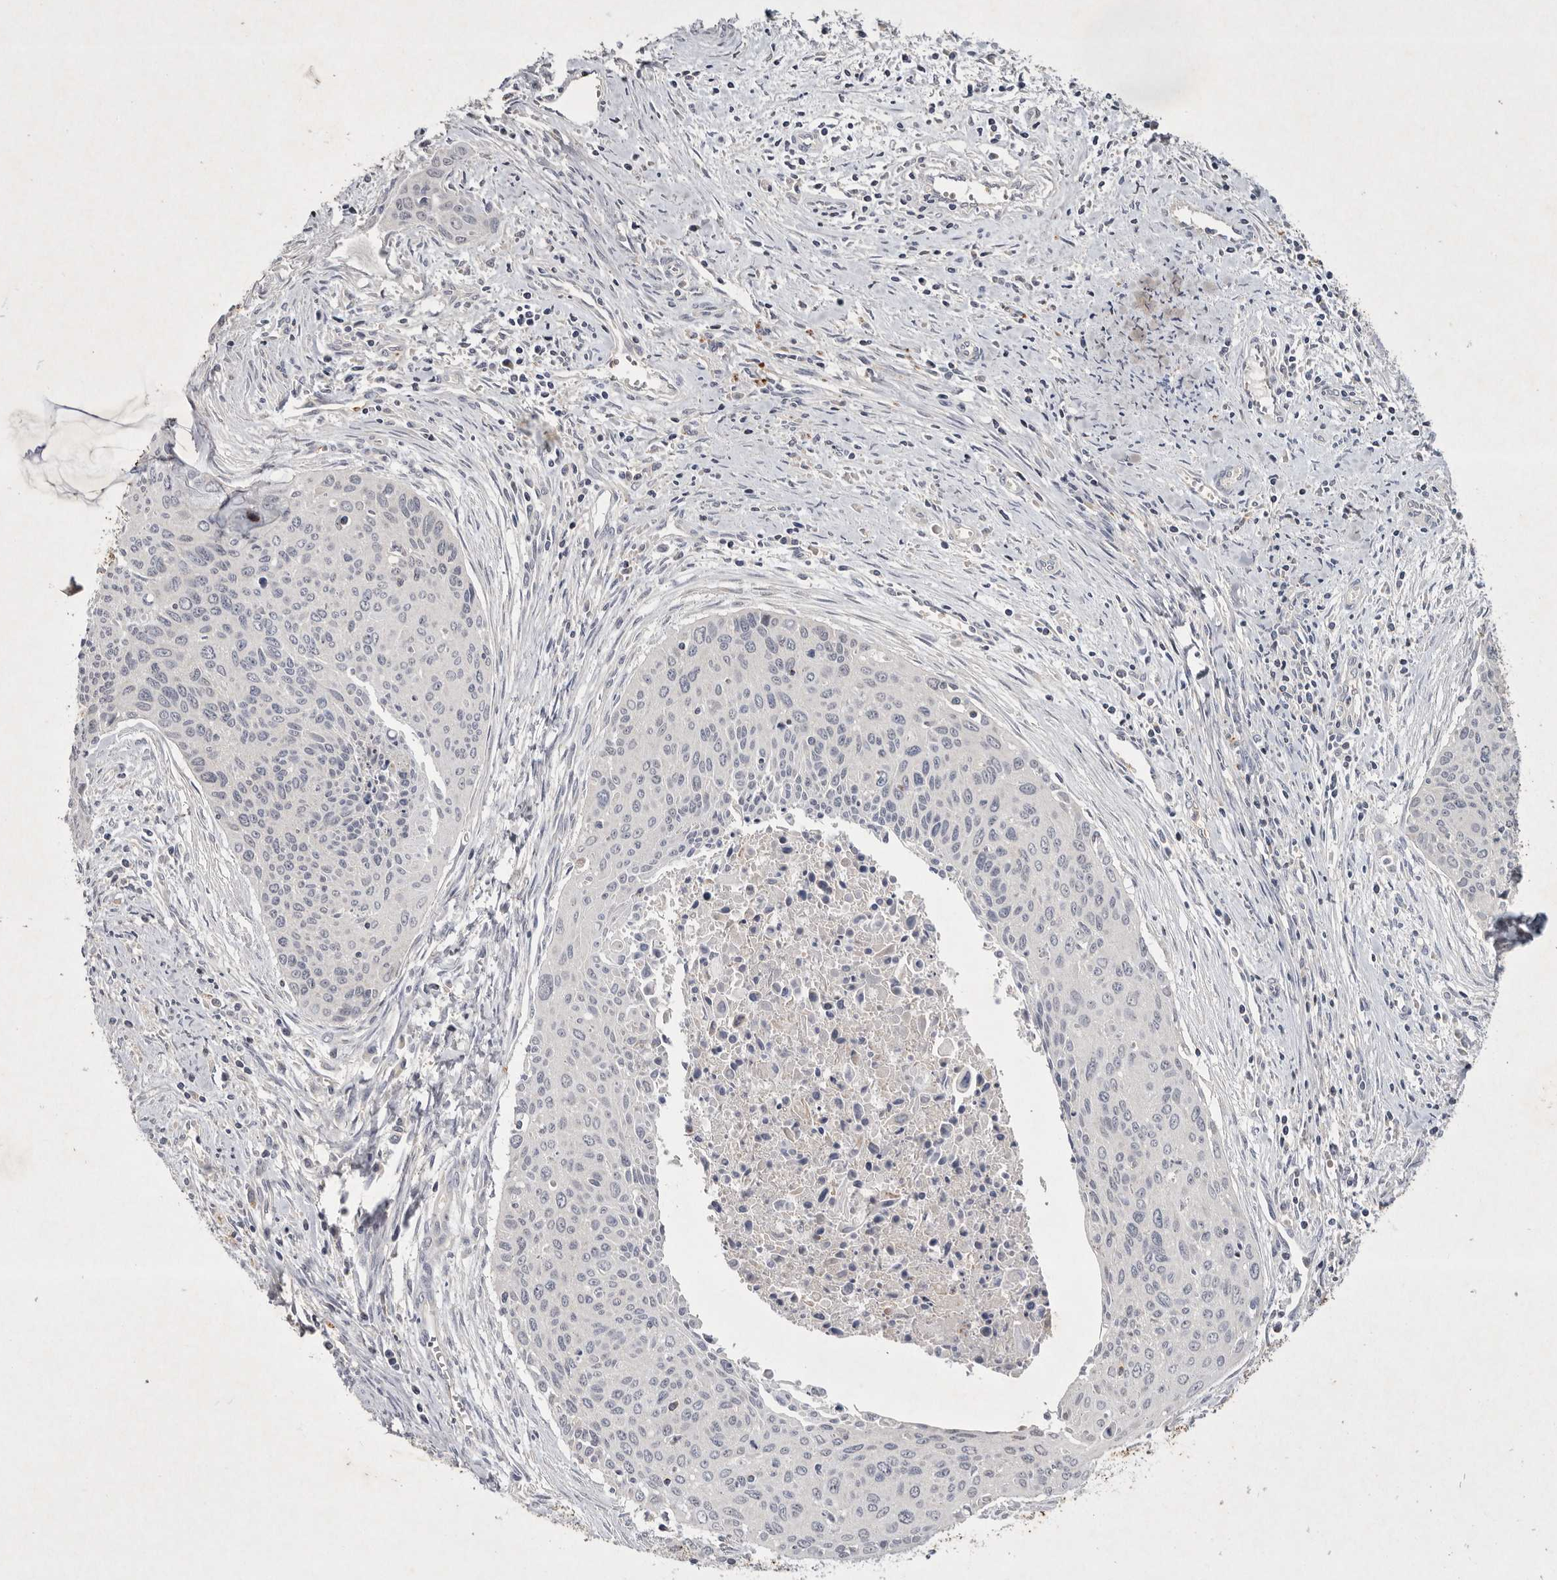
{"staining": {"intensity": "negative", "quantity": "none", "location": "none"}, "tissue": "cervical cancer", "cell_type": "Tumor cells", "image_type": "cancer", "snomed": [{"axis": "morphology", "description": "Squamous cell carcinoma, NOS"}, {"axis": "topography", "description": "Cervix"}], "caption": "Protein analysis of squamous cell carcinoma (cervical) displays no significant staining in tumor cells. Brightfield microscopy of IHC stained with DAB (brown) and hematoxylin (blue), captured at high magnification.", "gene": "TNFSF14", "patient": {"sex": "female", "age": 55}}